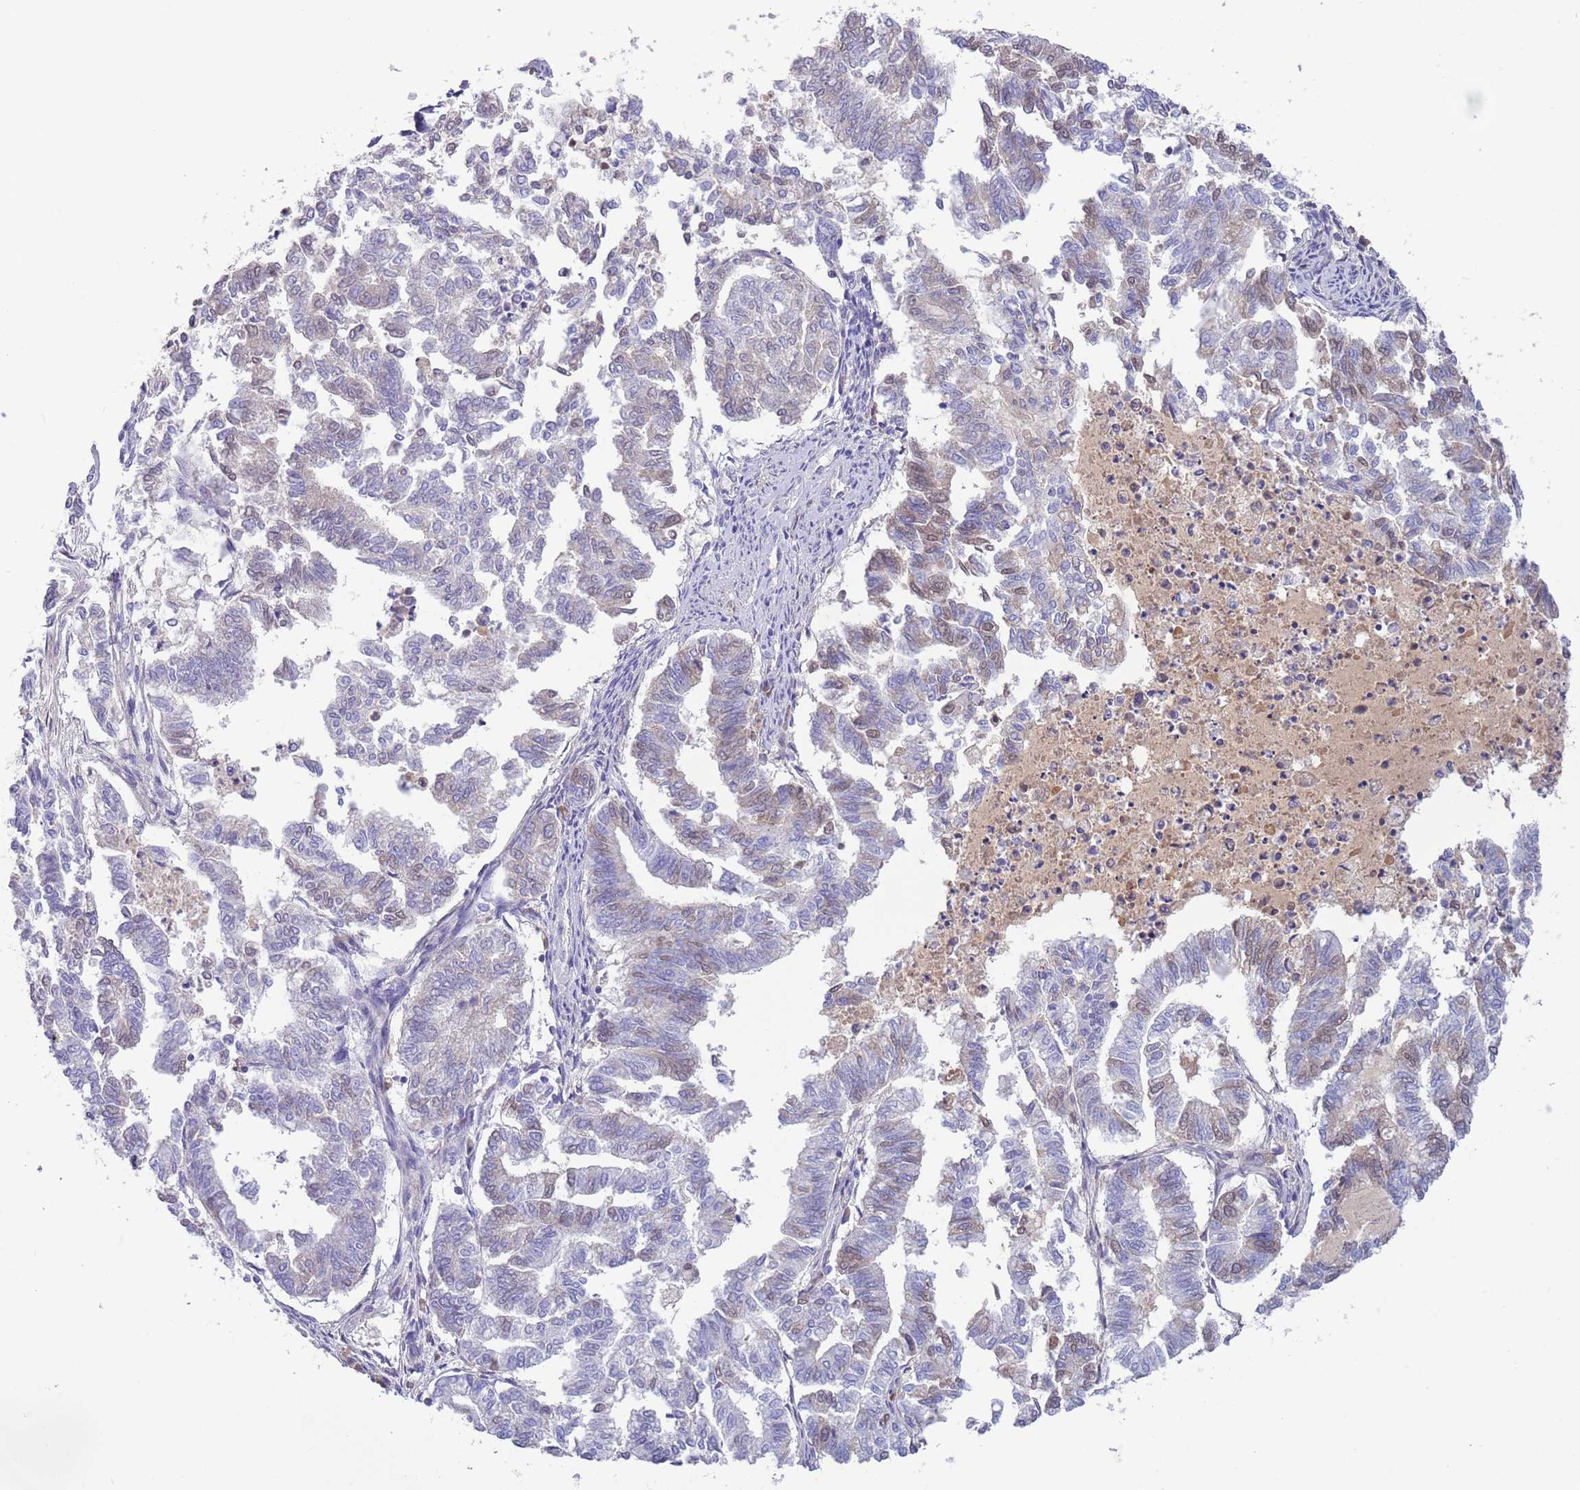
{"staining": {"intensity": "negative", "quantity": "none", "location": "none"}, "tissue": "endometrial cancer", "cell_type": "Tumor cells", "image_type": "cancer", "snomed": [{"axis": "morphology", "description": "Adenocarcinoma, NOS"}, {"axis": "topography", "description": "Endometrium"}], "caption": "Histopathology image shows no significant protein staining in tumor cells of endometrial adenocarcinoma.", "gene": "IGFL4", "patient": {"sex": "female", "age": 79}}